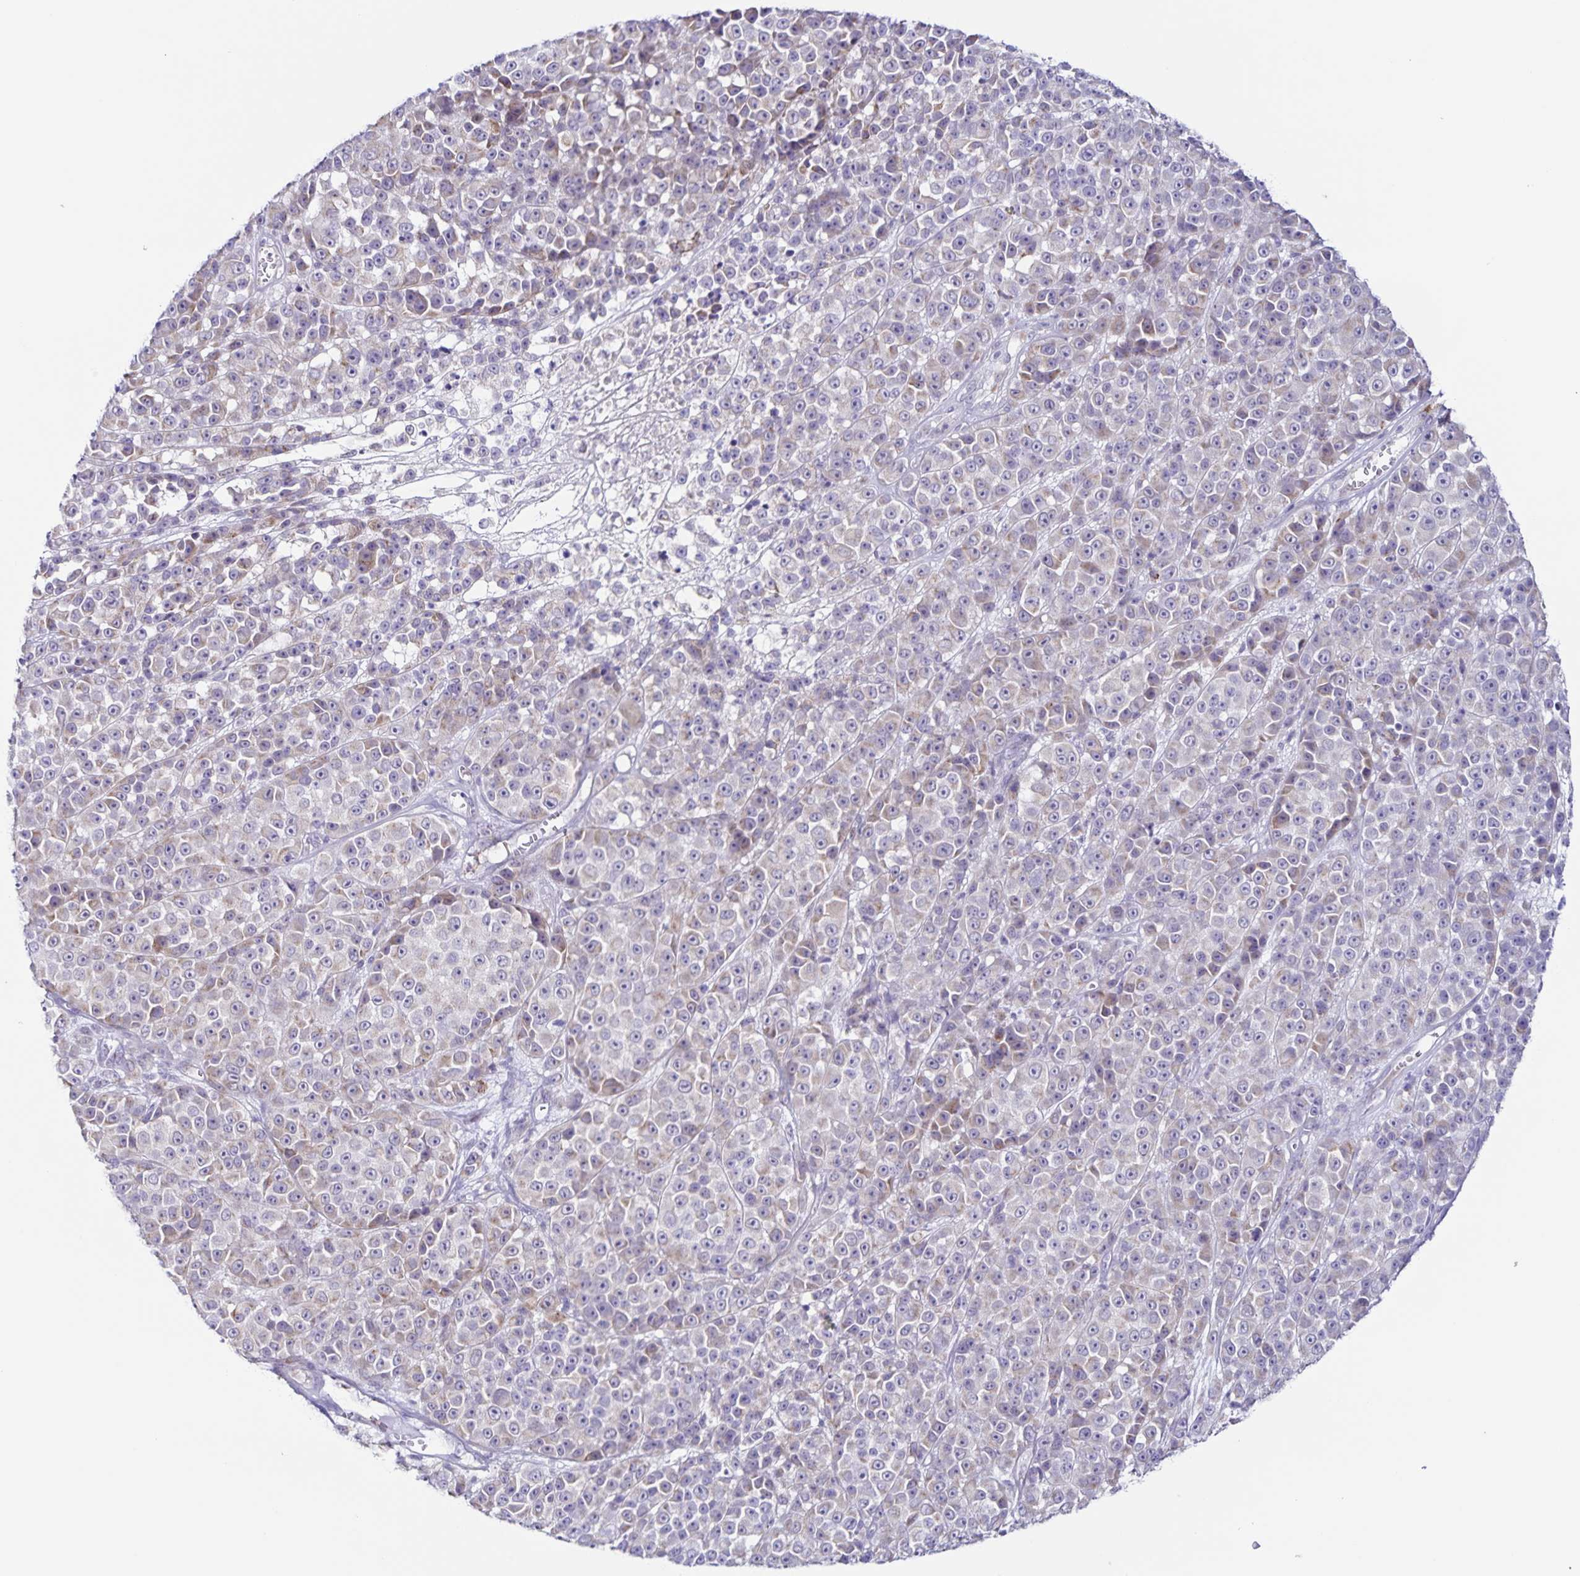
{"staining": {"intensity": "weak", "quantity": "<25%", "location": "cytoplasmic/membranous"}, "tissue": "melanoma", "cell_type": "Tumor cells", "image_type": "cancer", "snomed": [{"axis": "morphology", "description": "Malignant melanoma, NOS"}, {"axis": "topography", "description": "Skin"}, {"axis": "topography", "description": "Skin of back"}], "caption": "The image shows no significant positivity in tumor cells of malignant melanoma.", "gene": "STPG4", "patient": {"sex": "male", "age": 91}}